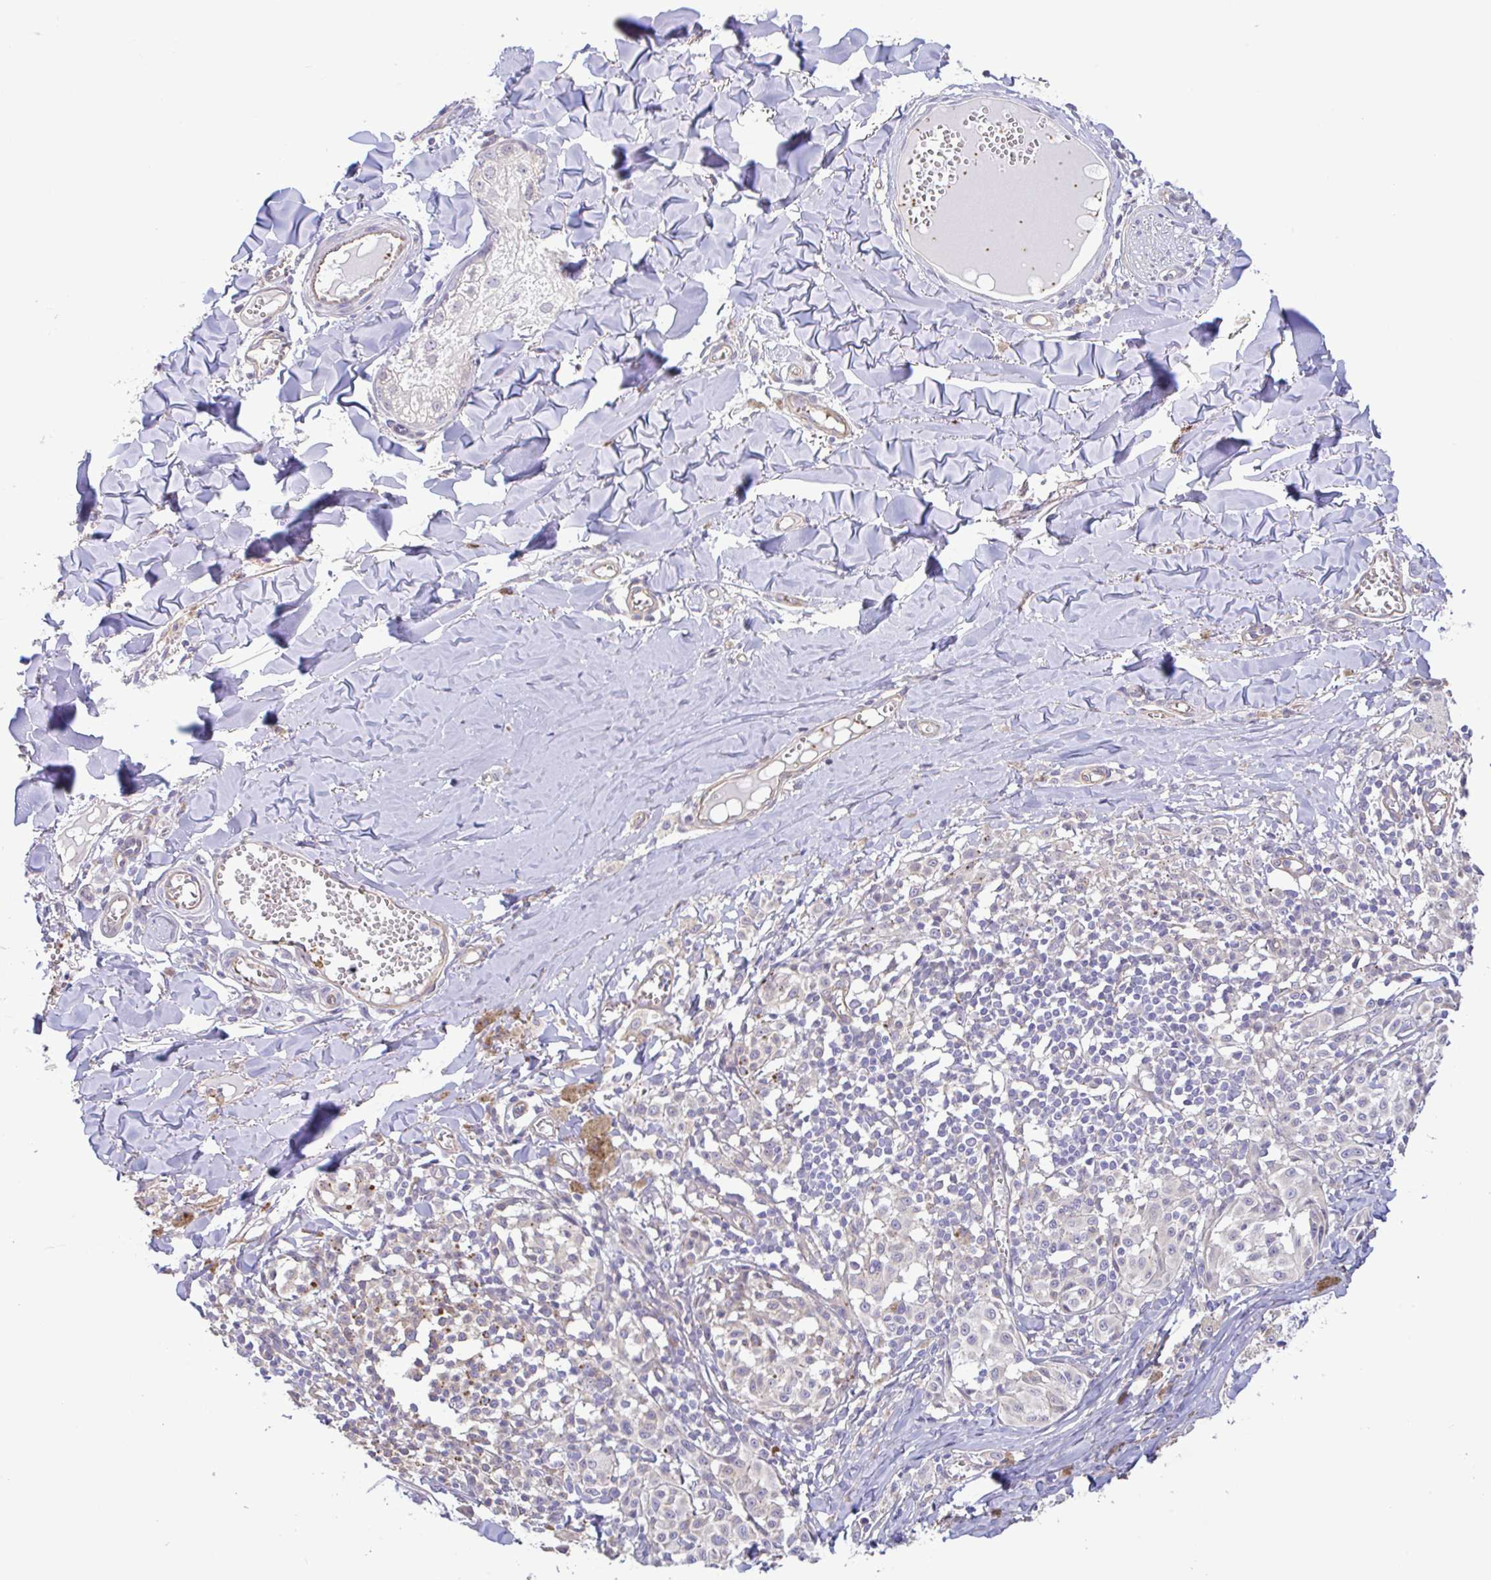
{"staining": {"intensity": "negative", "quantity": "none", "location": "none"}, "tissue": "melanoma", "cell_type": "Tumor cells", "image_type": "cancer", "snomed": [{"axis": "morphology", "description": "Malignant melanoma, NOS"}, {"axis": "topography", "description": "Skin"}], "caption": "Tumor cells show no significant protein staining in malignant melanoma.", "gene": "PLCD4", "patient": {"sex": "female", "age": 43}}